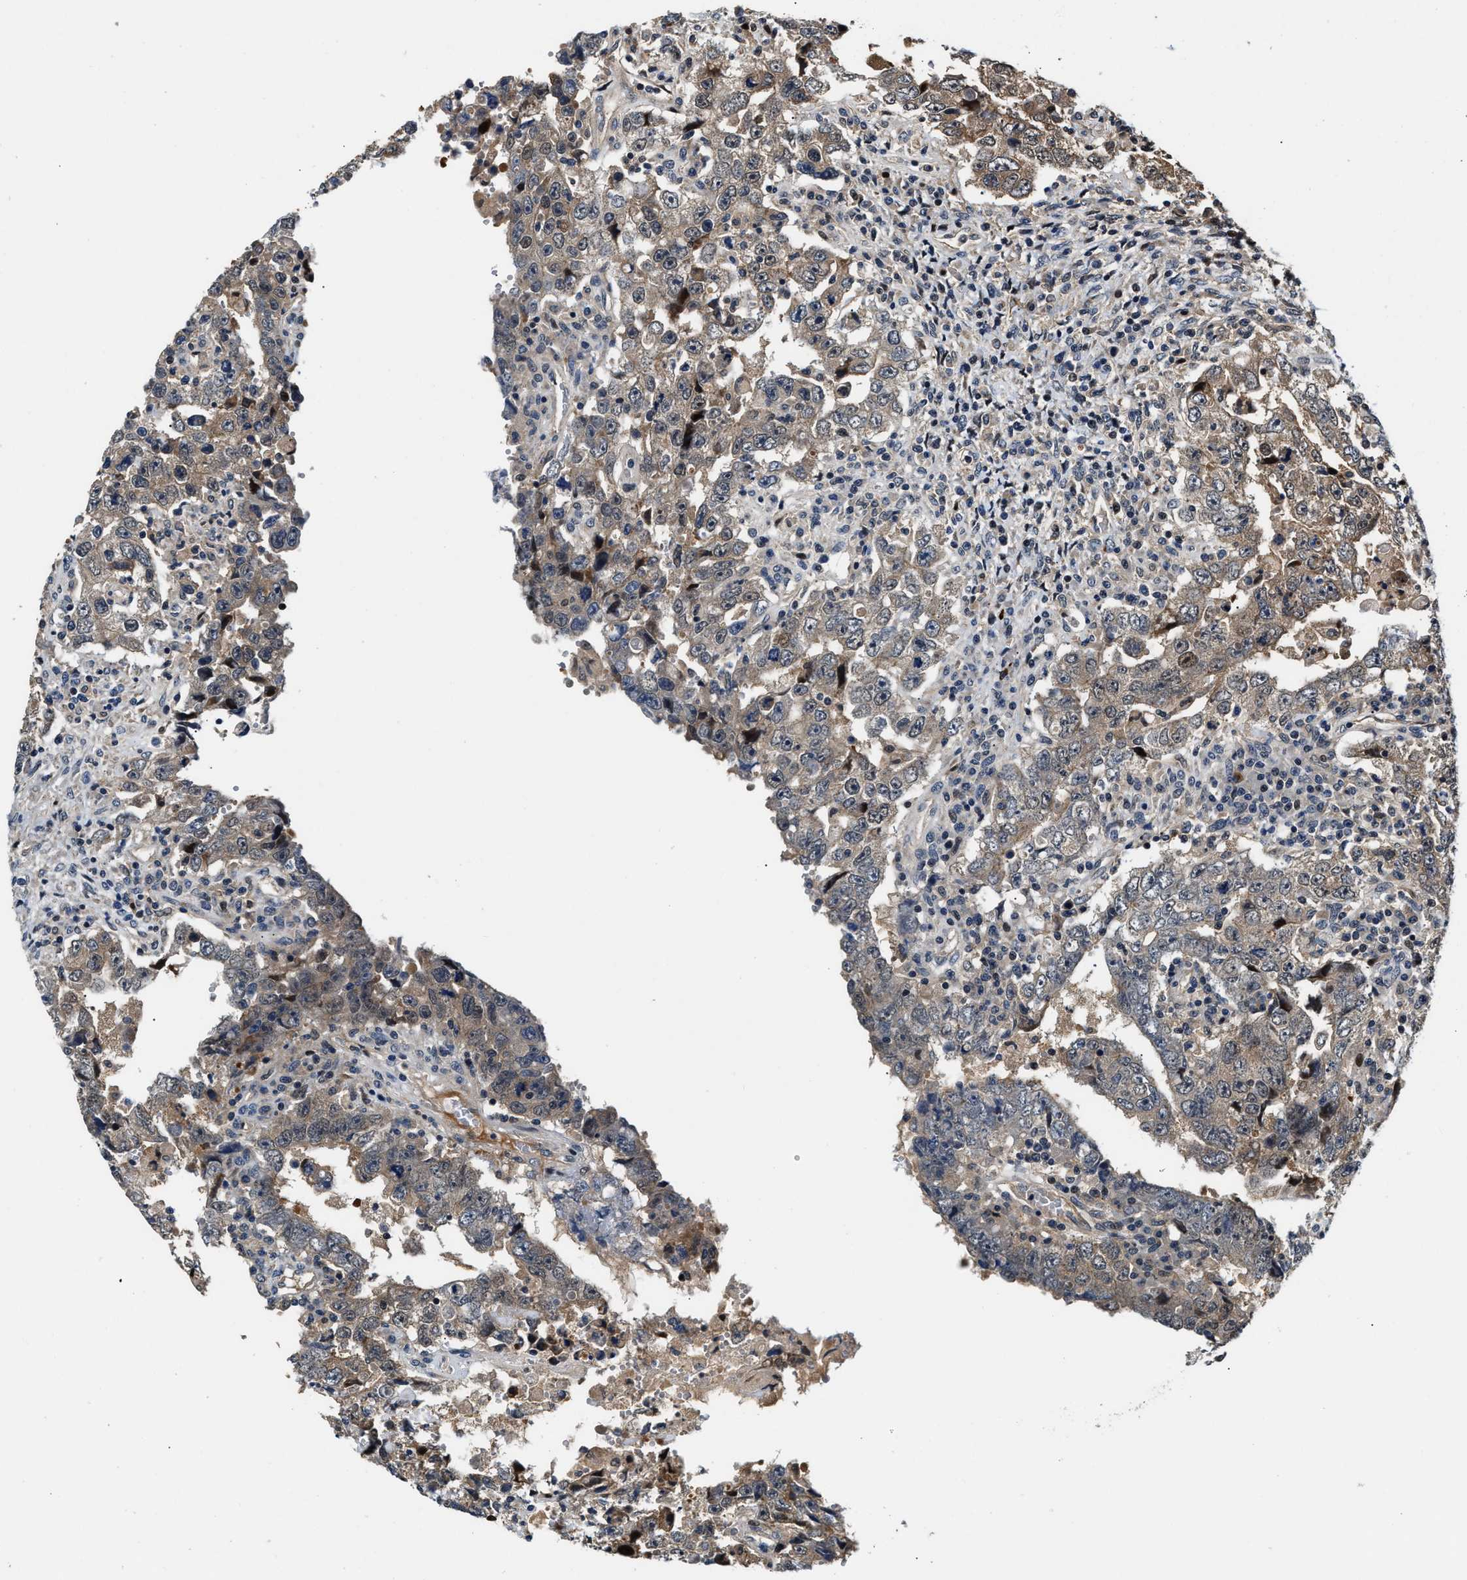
{"staining": {"intensity": "weak", "quantity": "25%-75%", "location": "cytoplasmic/membranous"}, "tissue": "testis cancer", "cell_type": "Tumor cells", "image_type": "cancer", "snomed": [{"axis": "morphology", "description": "Carcinoma, Embryonal, NOS"}, {"axis": "topography", "description": "Testis"}], "caption": "Testis cancer tissue exhibits weak cytoplasmic/membranous staining in approximately 25%-75% of tumor cells", "gene": "TUT7", "patient": {"sex": "male", "age": 26}}